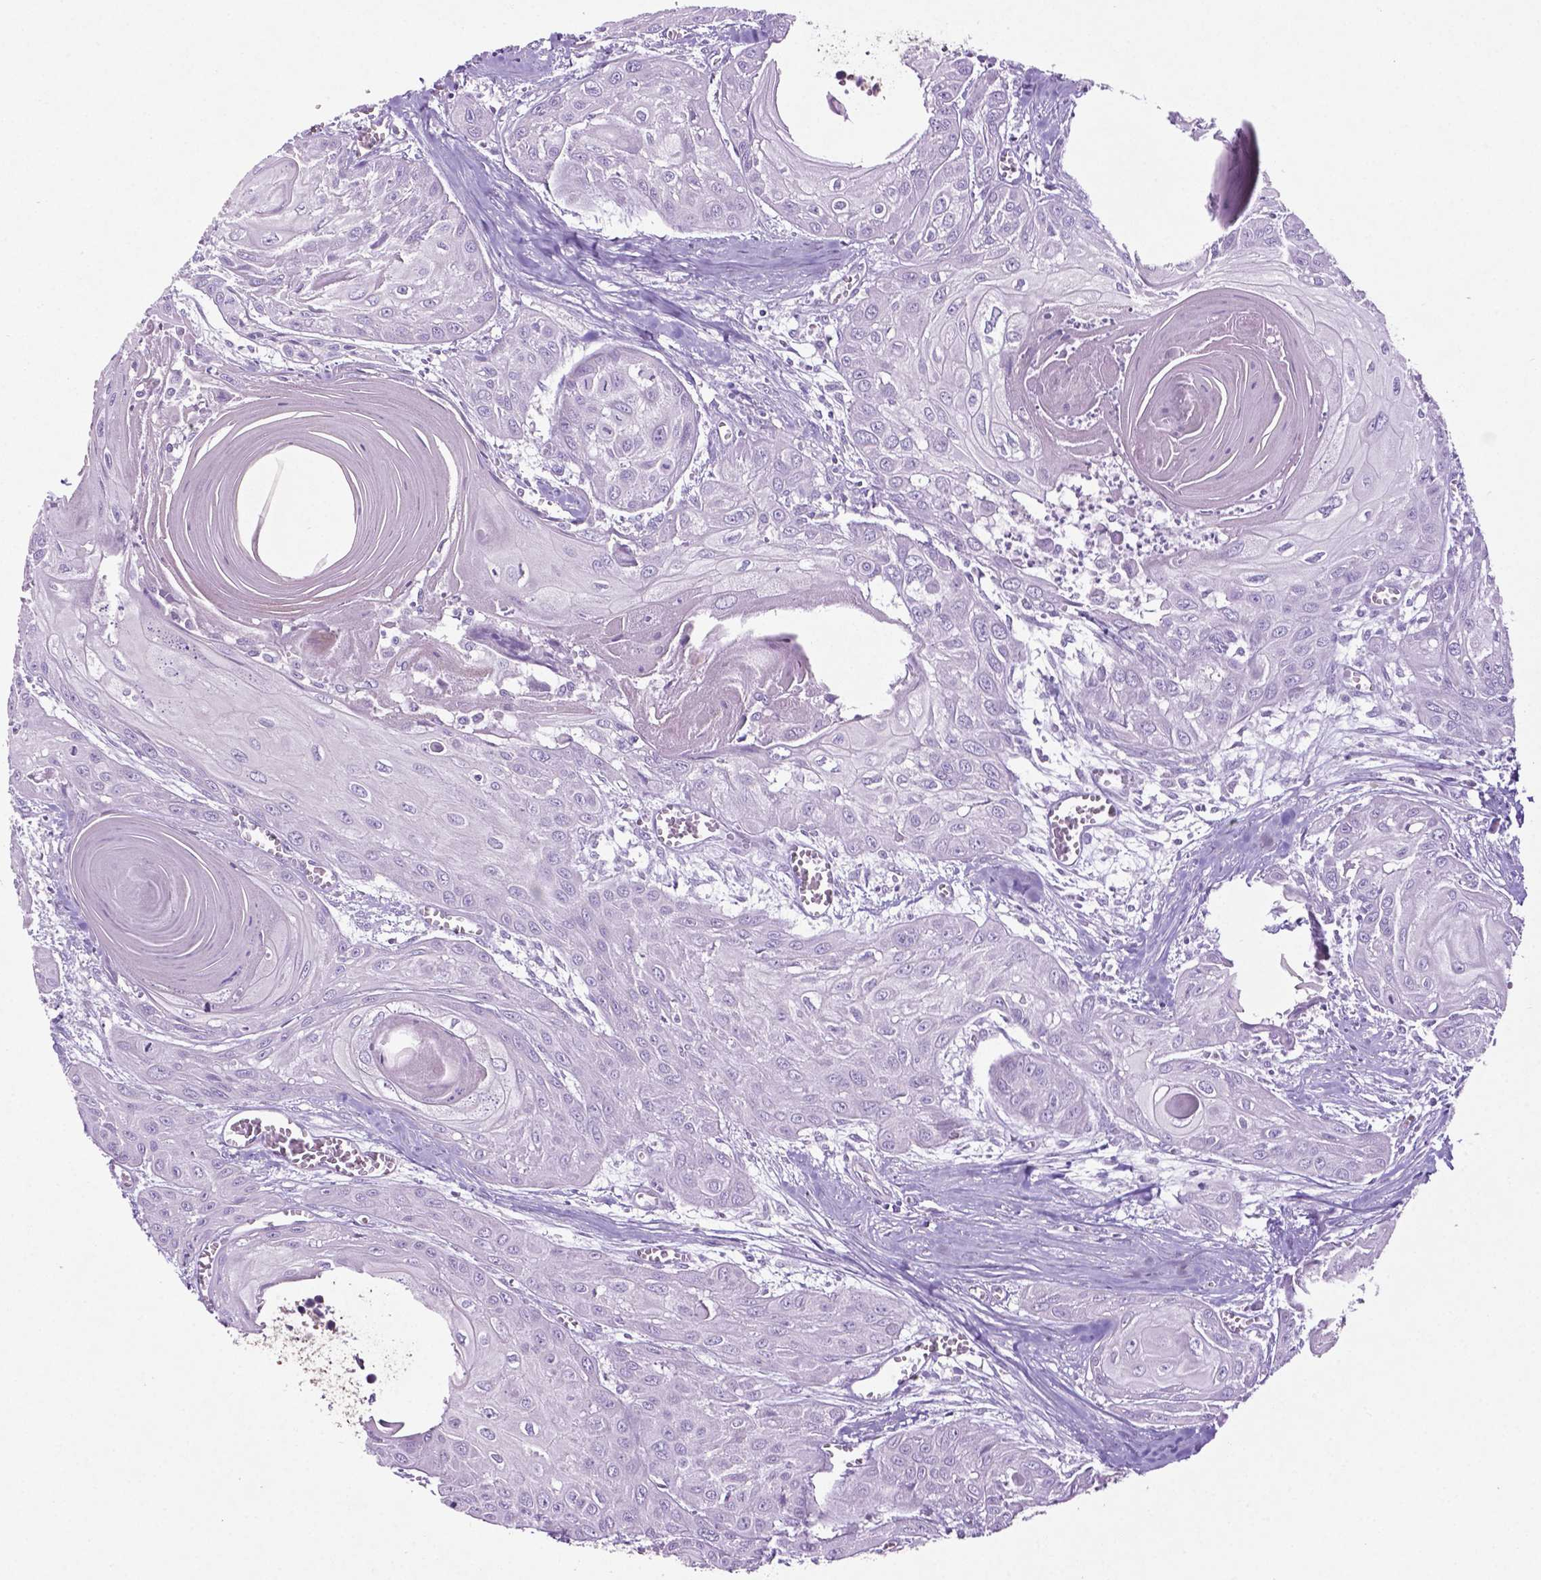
{"staining": {"intensity": "negative", "quantity": "none", "location": "none"}, "tissue": "head and neck cancer", "cell_type": "Tumor cells", "image_type": "cancer", "snomed": [{"axis": "morphology", "description": "Squamous cell carcinoma, NOS"}, {"axis": "topography", "description": "Oral tissue"}, {"axis": "topography", "description": "Head-Neck"}], "caption": "The micrograph reveals no significant expression in tumor cells of head and neck cancer (squamous cell carcinoma).", "gene": "BMP4", "patient": {"sex": "male", "age": 71}}